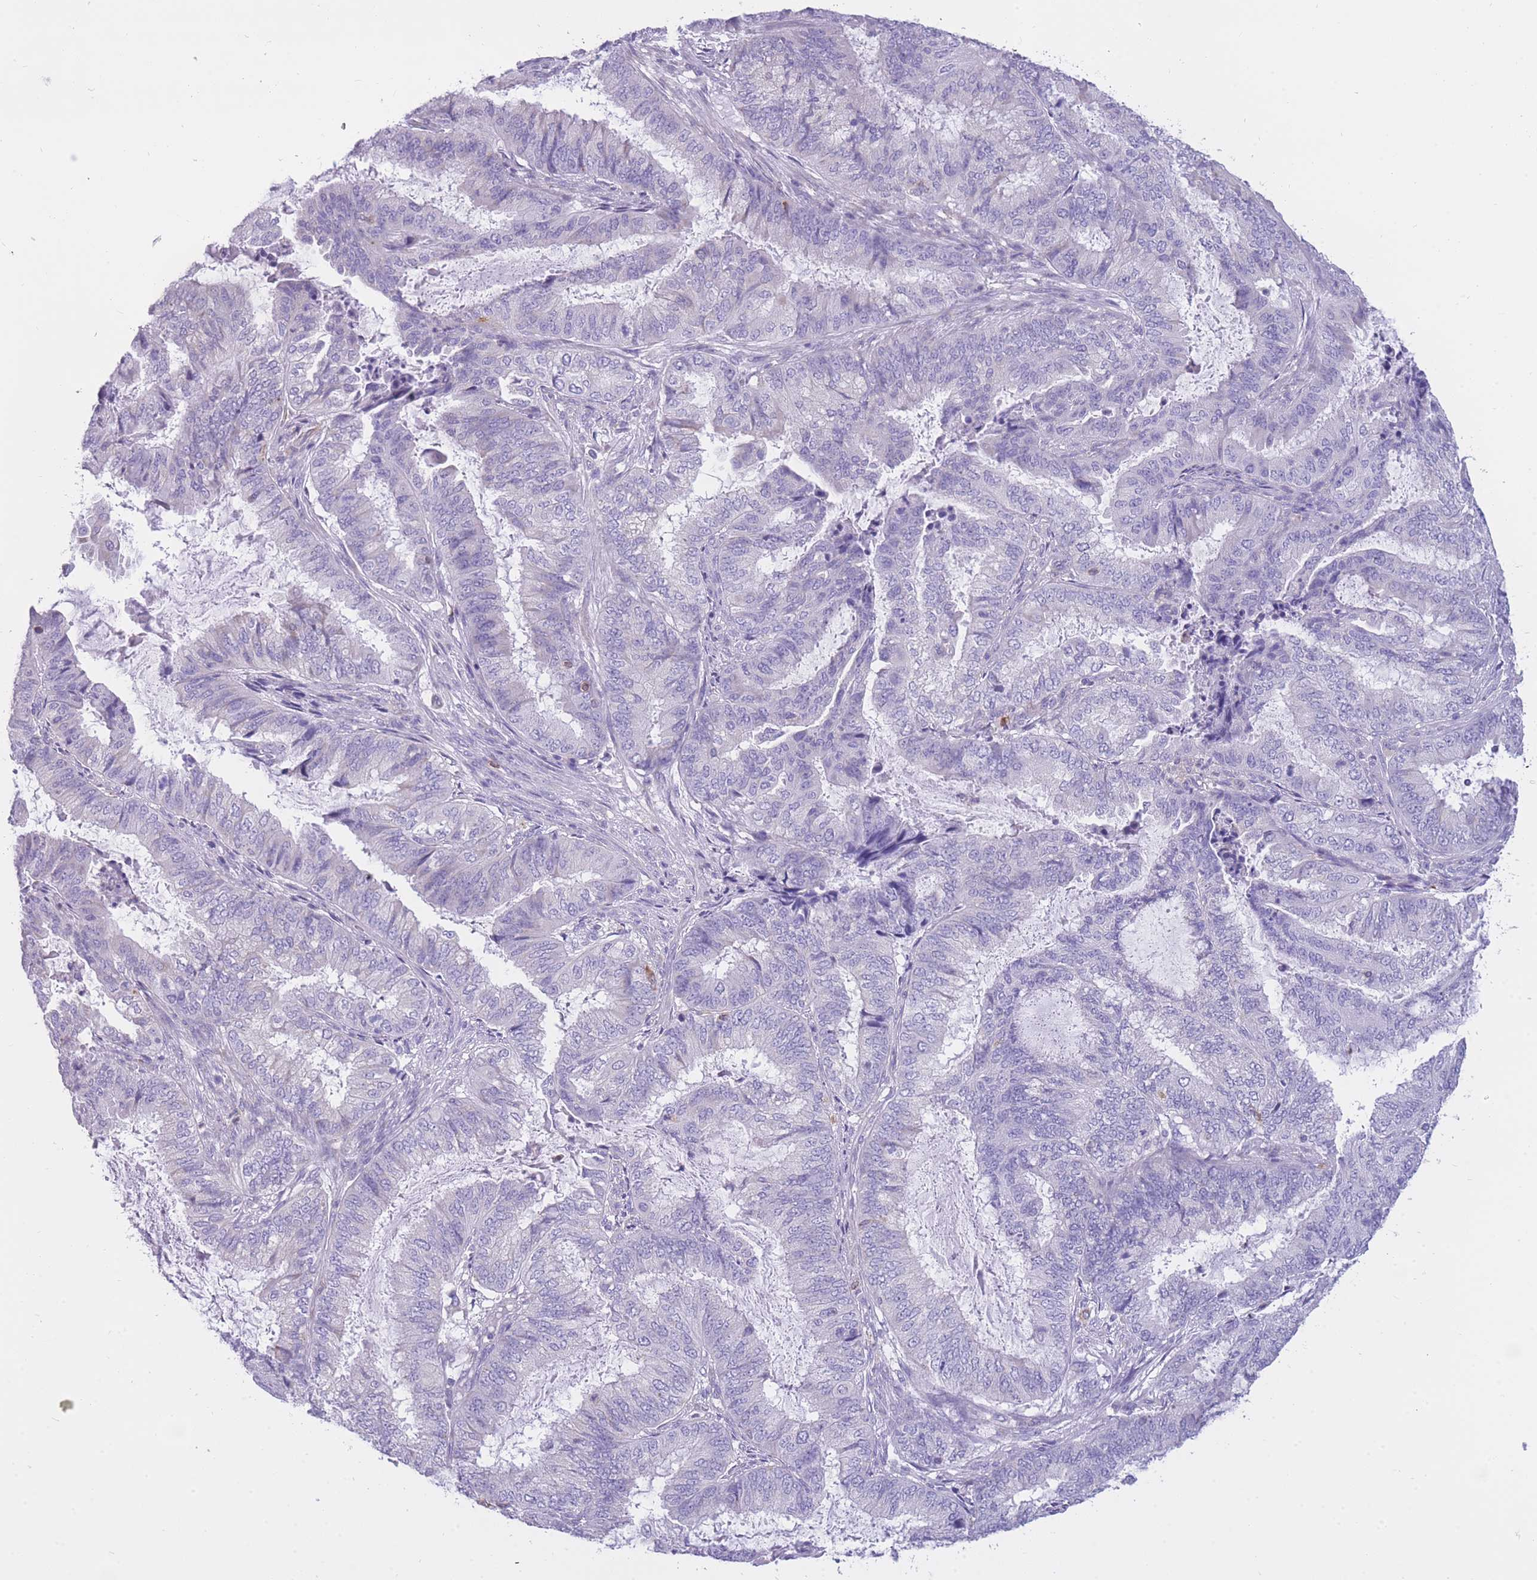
{"staining": {"intensity": "negative", "quantity": "none", "location": "none"}, "tissue": "endometrial cancer", "cell_type": "Tumor cells", "image_type": "cancer", "snomed": [{"axis": "morphology", "description": "Adenocarcinoma, NOS"}, {"axis": "topography", "description": "Endometrium"}], "caption": "DAB (3,3'-diaminobenzidine) immunohistochemical staining of endometrial cancer shows no significant positivity in tumor cells. Nuclei are stained in blue.", "gene": "ZNF662", "patient": {"sex": "female", "age": 51}}